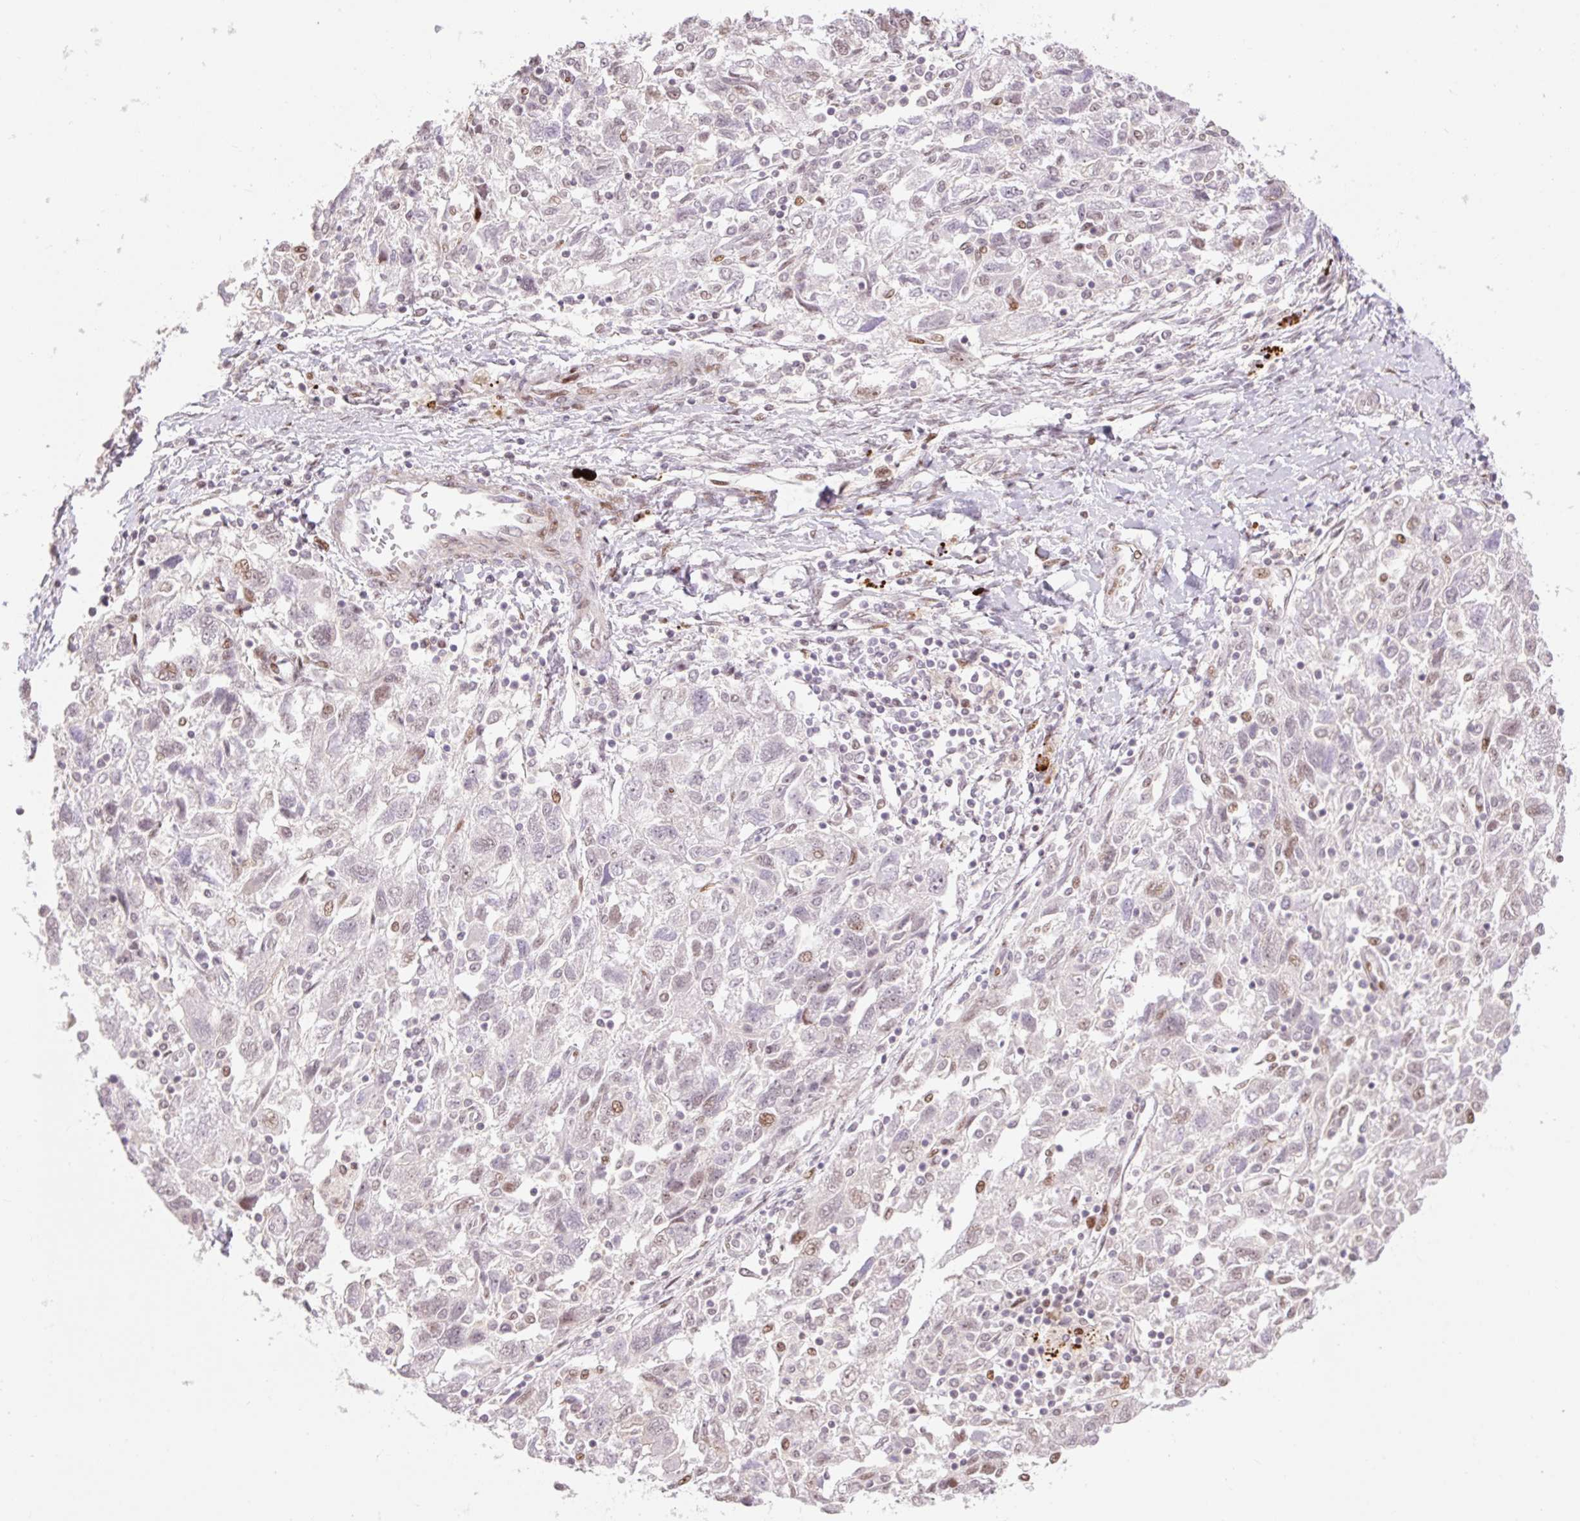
{"staining": {"intensity": "moderate", "quantity": "<25%", "location": "nuclear"}, "tissue": "ovarian cancer", "cell_type": "Tumor cells", "image_type": "cancer", "snomed": [{"axis": "morphology", "description": "Carcinoma, NOS"}, {"axis": "morphology", "description": "Cystadenocarcinoma, serous, NOS"}, {"axis": "topography", "description": "Ovary"}], "caption": "Carcinoma (ovarian) was stained to show a protein in brown. There is low levels of moderate nuclear staining in approximately <25% of tumor cells.", "gene": "RIPPLY3", "patient": {"sex": "female", "age": 69}}